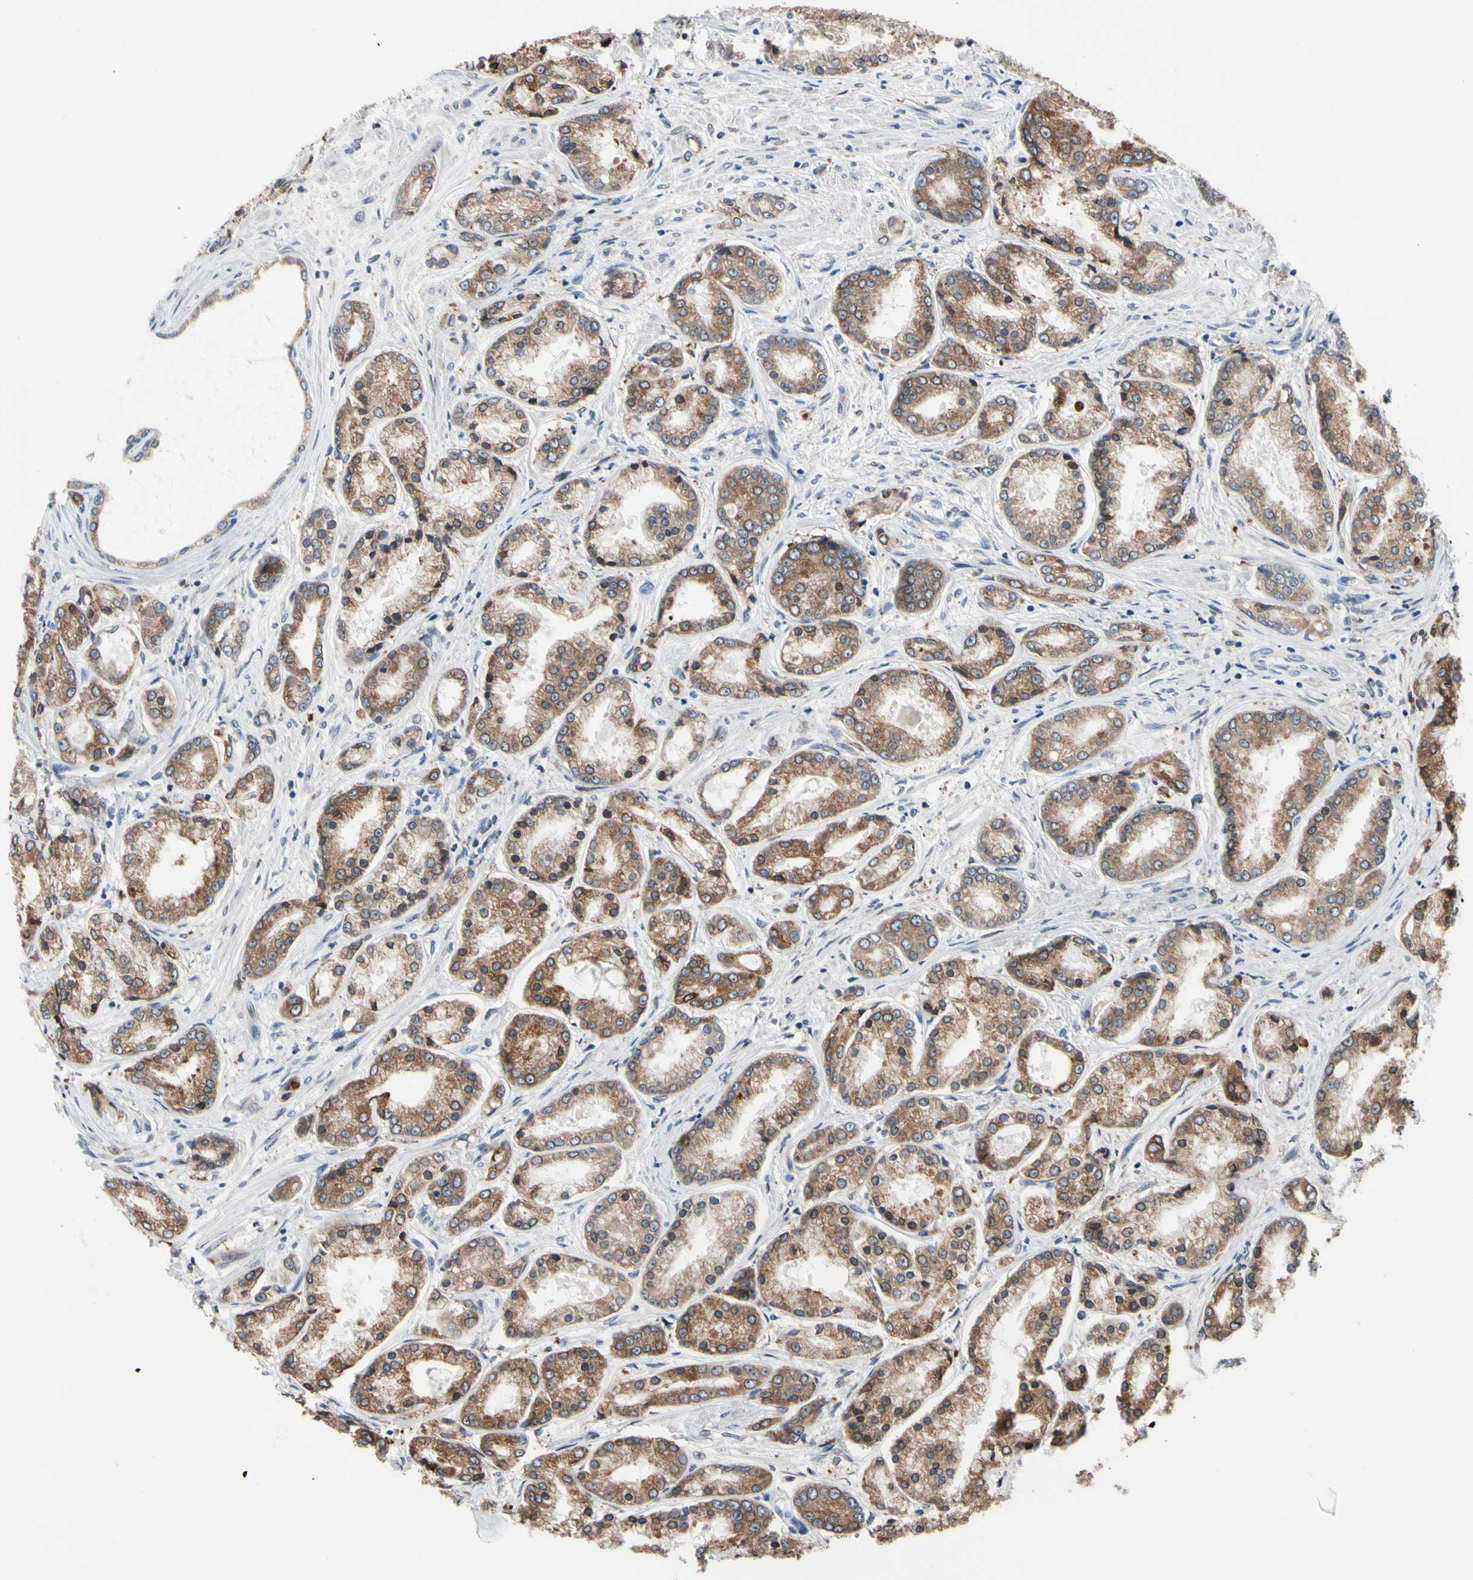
{"staining": {"intensity": "moderate", "quantity": ">75%", "location": "cytoplasmic/membranous"}, "tissue": "prostate cancer", "cell_type": "Tumor cells", "image_type": "cancer", "snomed": [{"axis": "morphology", "description": "Adenocarcinoma, High grade"}, {"axis": "topography", "description": "Prostate"}], "caption": "Immunohistochemical staining of human prostate cancer (adenocarcinoma (high-grade)) reveals moderate cytoplasmic/membranous protein expression in about >75% of tumor cells. (DAB (3,3'-diaminobenzidine) IHC, brown staining for protein, blue staining for nuclei).", "gene": "TMED7", "patient": {"sex": "male", "age": 59}}